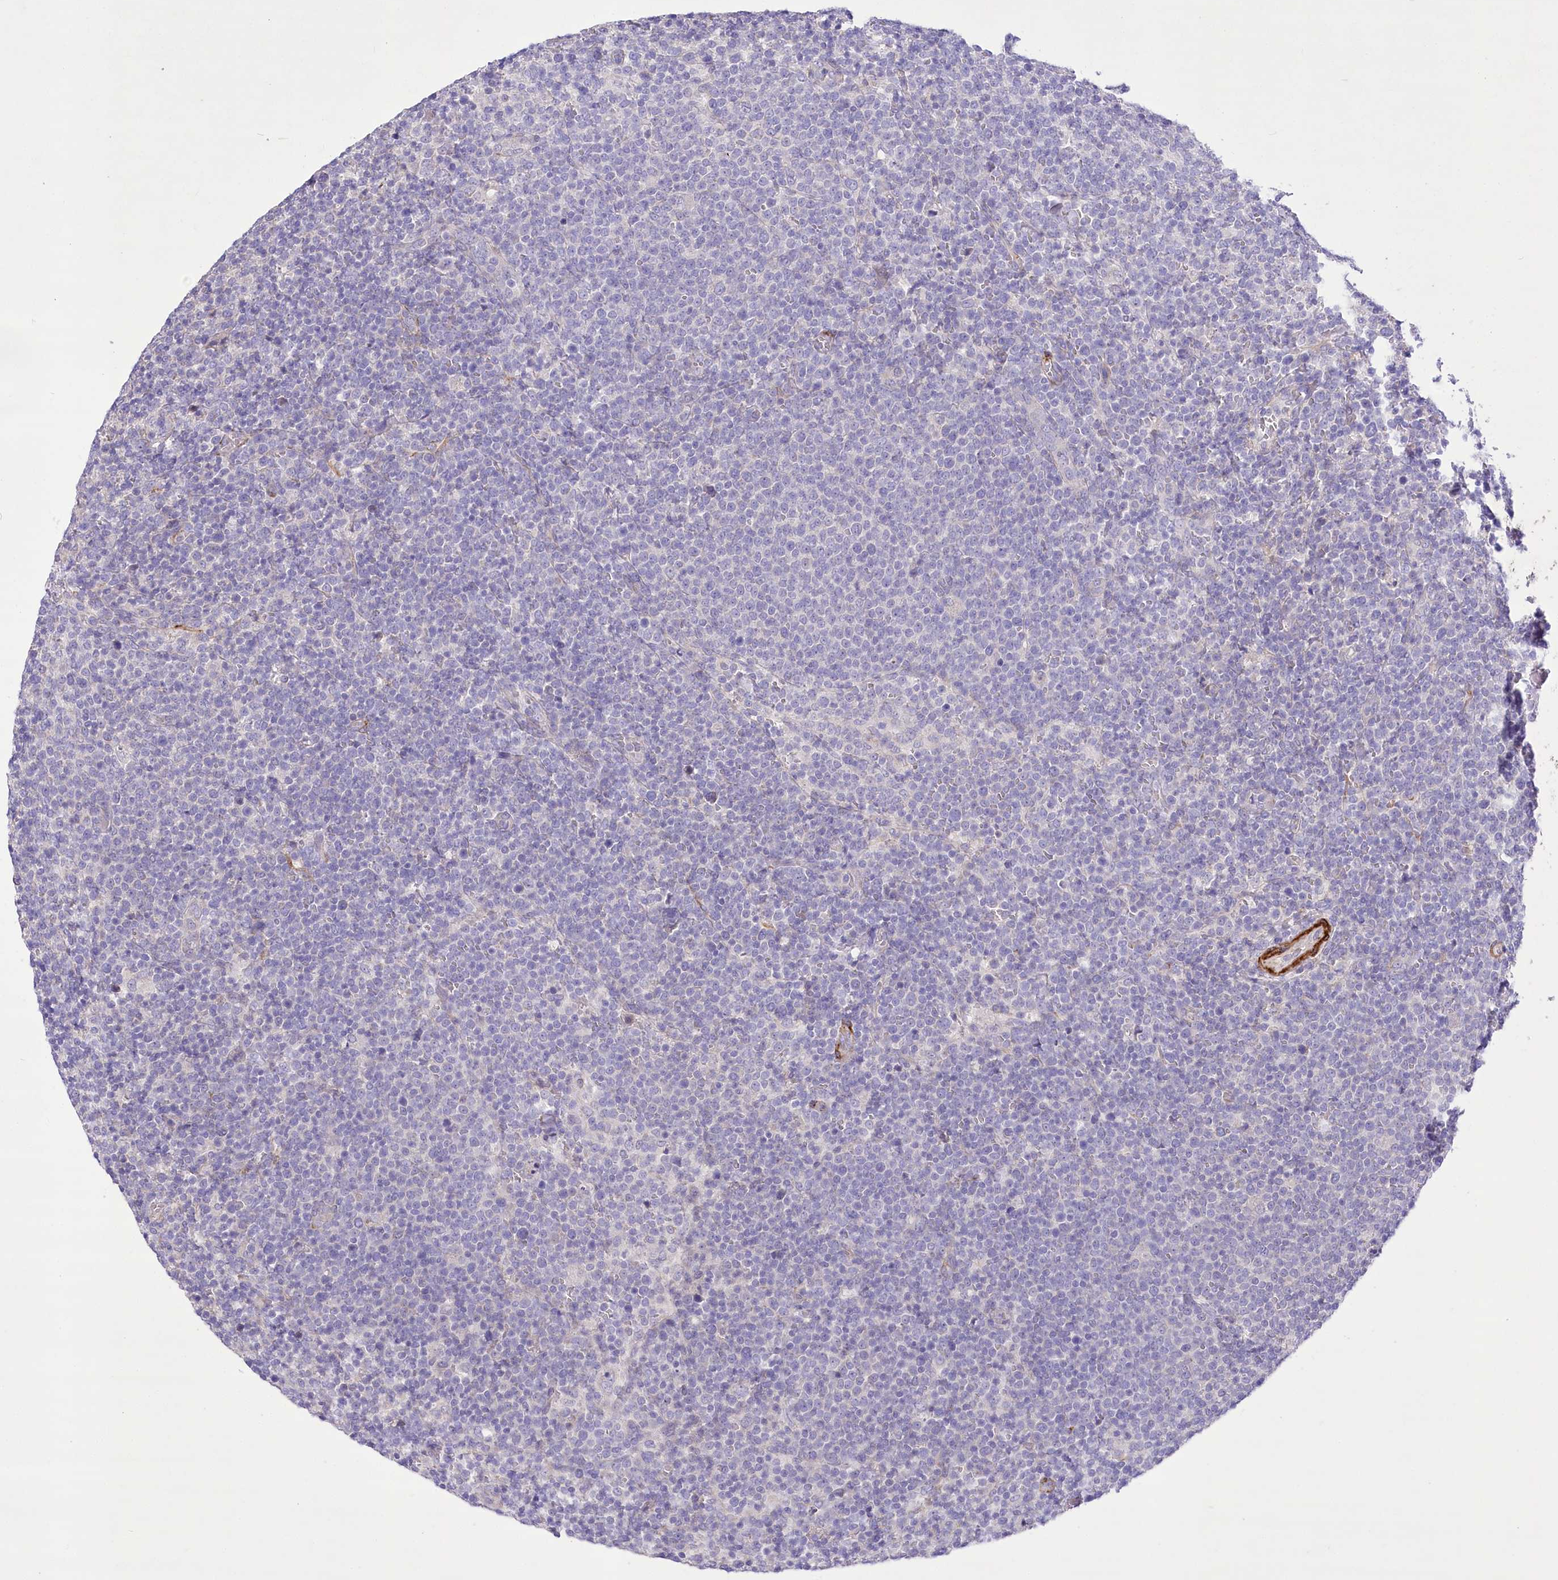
{"staining": {"intensity": "negative", "quantity": "none", "location": "none"}, "tissue": "lymphoma", "cell_type": "Tumor cells", "image_type": "cancer", "snomed": [{"axis": "morphology", "description": "Malignant lymphoma, non-Hodgkin's type, High grade"}, {"axis": "topography", "description": "Lymph node"}], "caption": "Lymphoma was stained to show a protein in brown. There is no significant expression in tumor cells.", "gene": "ANGPTL3", "patient": {"sex": "male", "age": 61}}